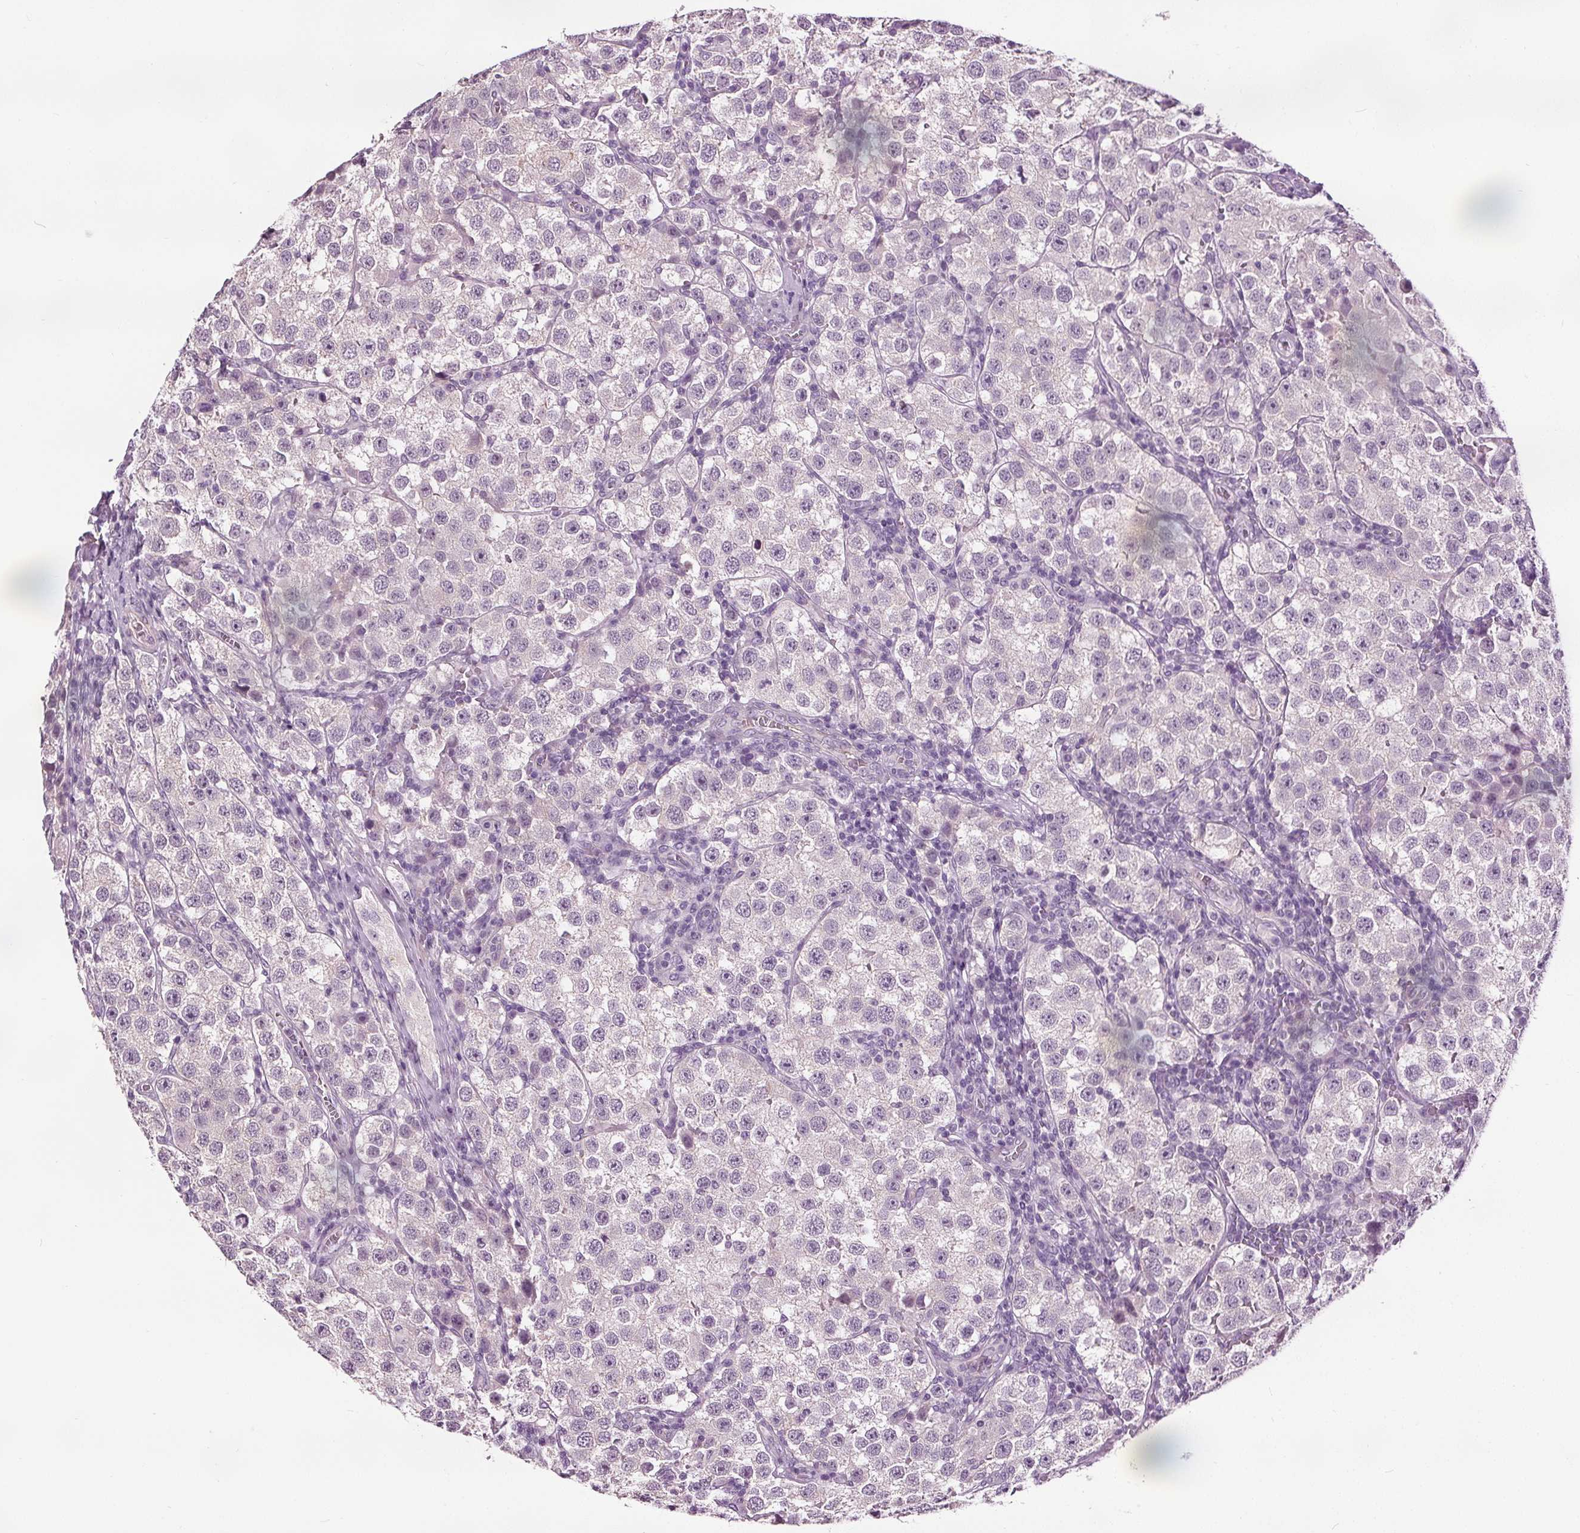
{"staining": {"intensity": "negative", "quantity": "none", "location": "none"}, "tissue": "testis cancer", "cell_type": "Tumor cells", "image_type": "cancer", "snomed": [{"axis": "morphology", "description": "Seminoma, NOS"}, {"axis": "topography", "description": "Testis"}], "caption": "Human testis seminoma stained for a protein using immunohistochemistry demonstrates no staining in tumor cells.", "gene": "RASA1", "patient": {"sex": "male", "age": 37}}